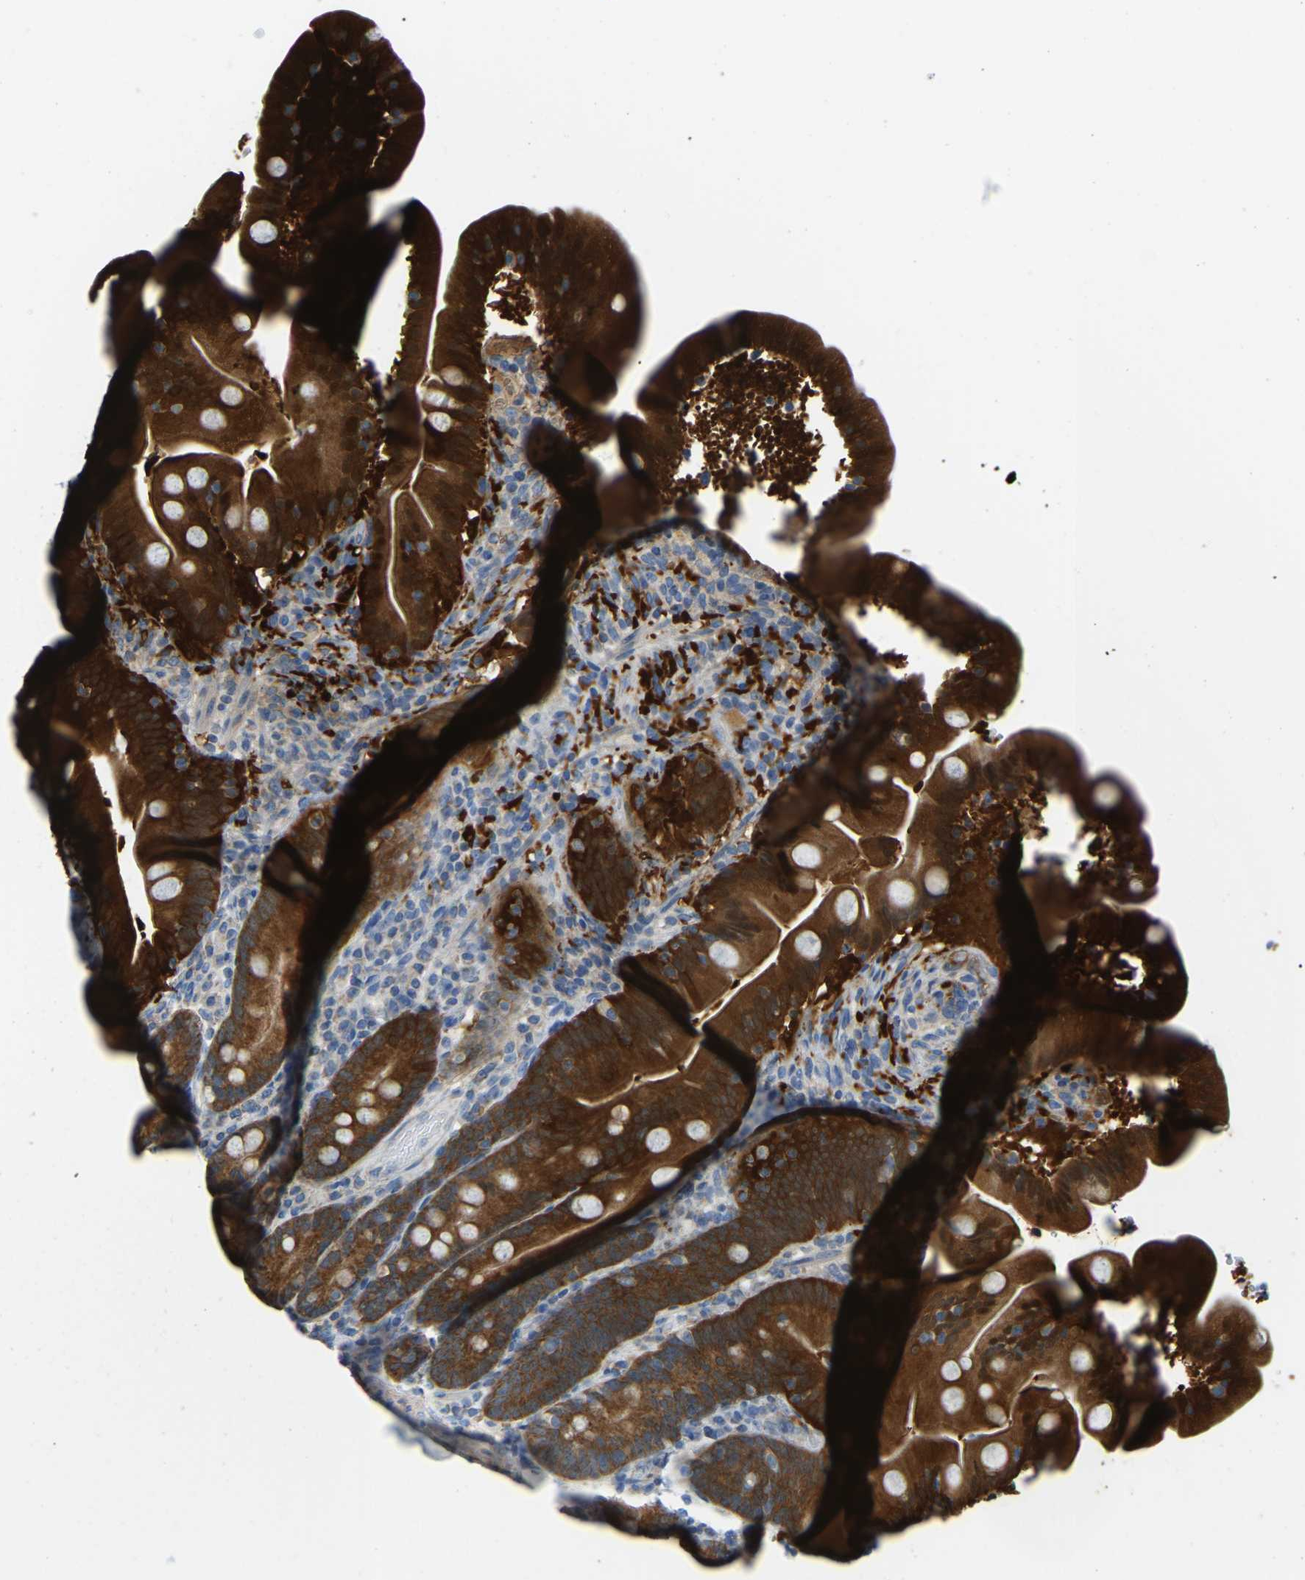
{"staining": {"intensity": "strong", "quantity": ">75%", "location": "cytoplasmic/membranous"}, "tissue": "duodenum", "cell_type": "Glandular cells", "image_type": "normal", "snomed": [{"axis": "morphology", "description": "Normal tissue, NOS"}, {"axis": "topography", "description": "Duodenum"}], "caption": "Immunohistochemical staining of benign duodenum demonstrates strong cytoplasmic/membranous protein staining in about >75% of glandular cells.", "gene": "GDA", "patient": {"sex": "male", "age": 54}}